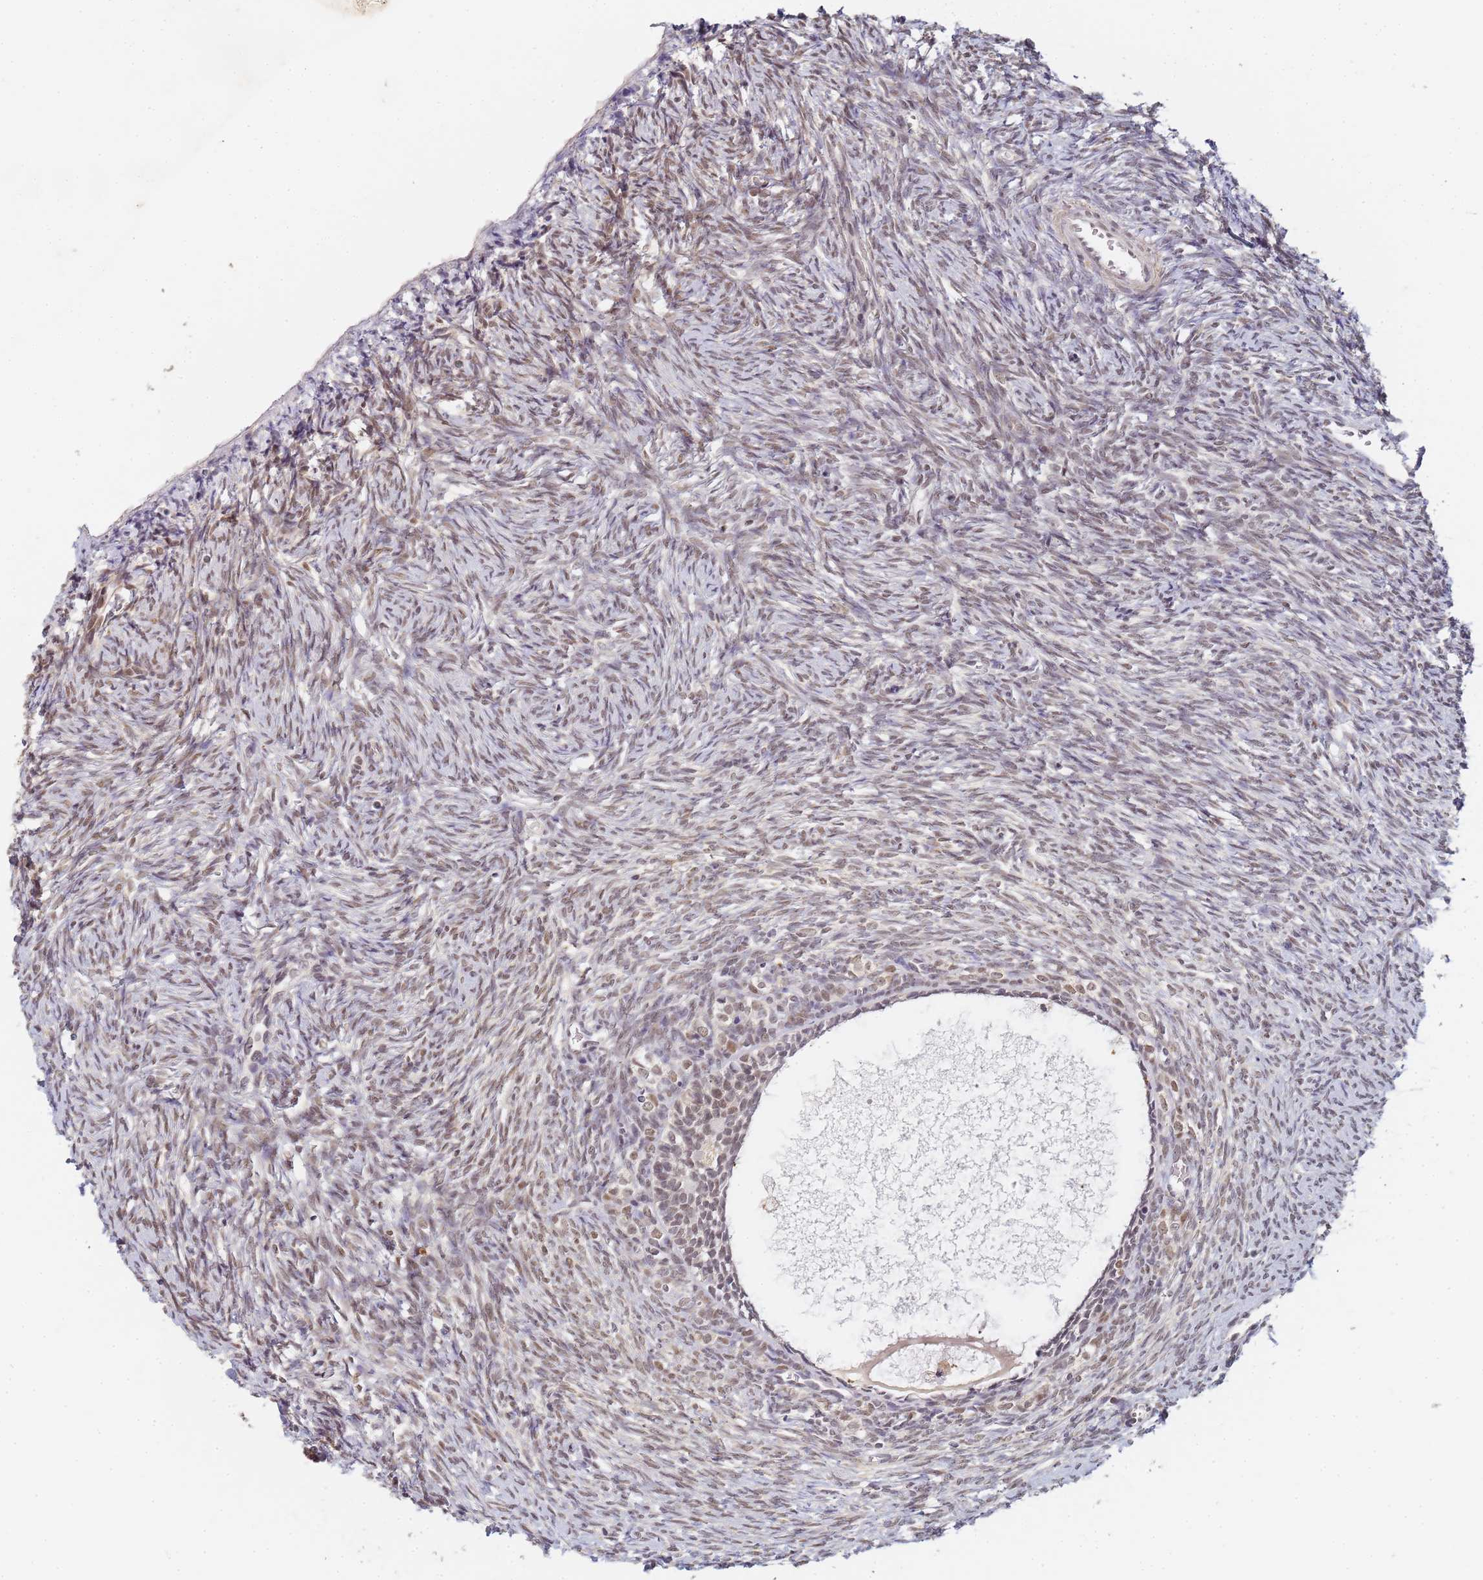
{"staining": {"intensity": "strong", "quantity": ">75%", "location": "nuclear"}, "tissue": "ovary", "cell_type": "Follicle cells", "image_type": "normal", "snomed": [{"axis": "morphology", "description": "Normal tissue, NOS"}, {"axis": "topography", "description": "Ovary"}], "caption": "About >75% of follicle cells in normal ovary display strong nuclear protein staining as visualized by brown immunohistochemical staining.", "gene": "HMCES", "patient": {"sex": "female", "age": 51}}